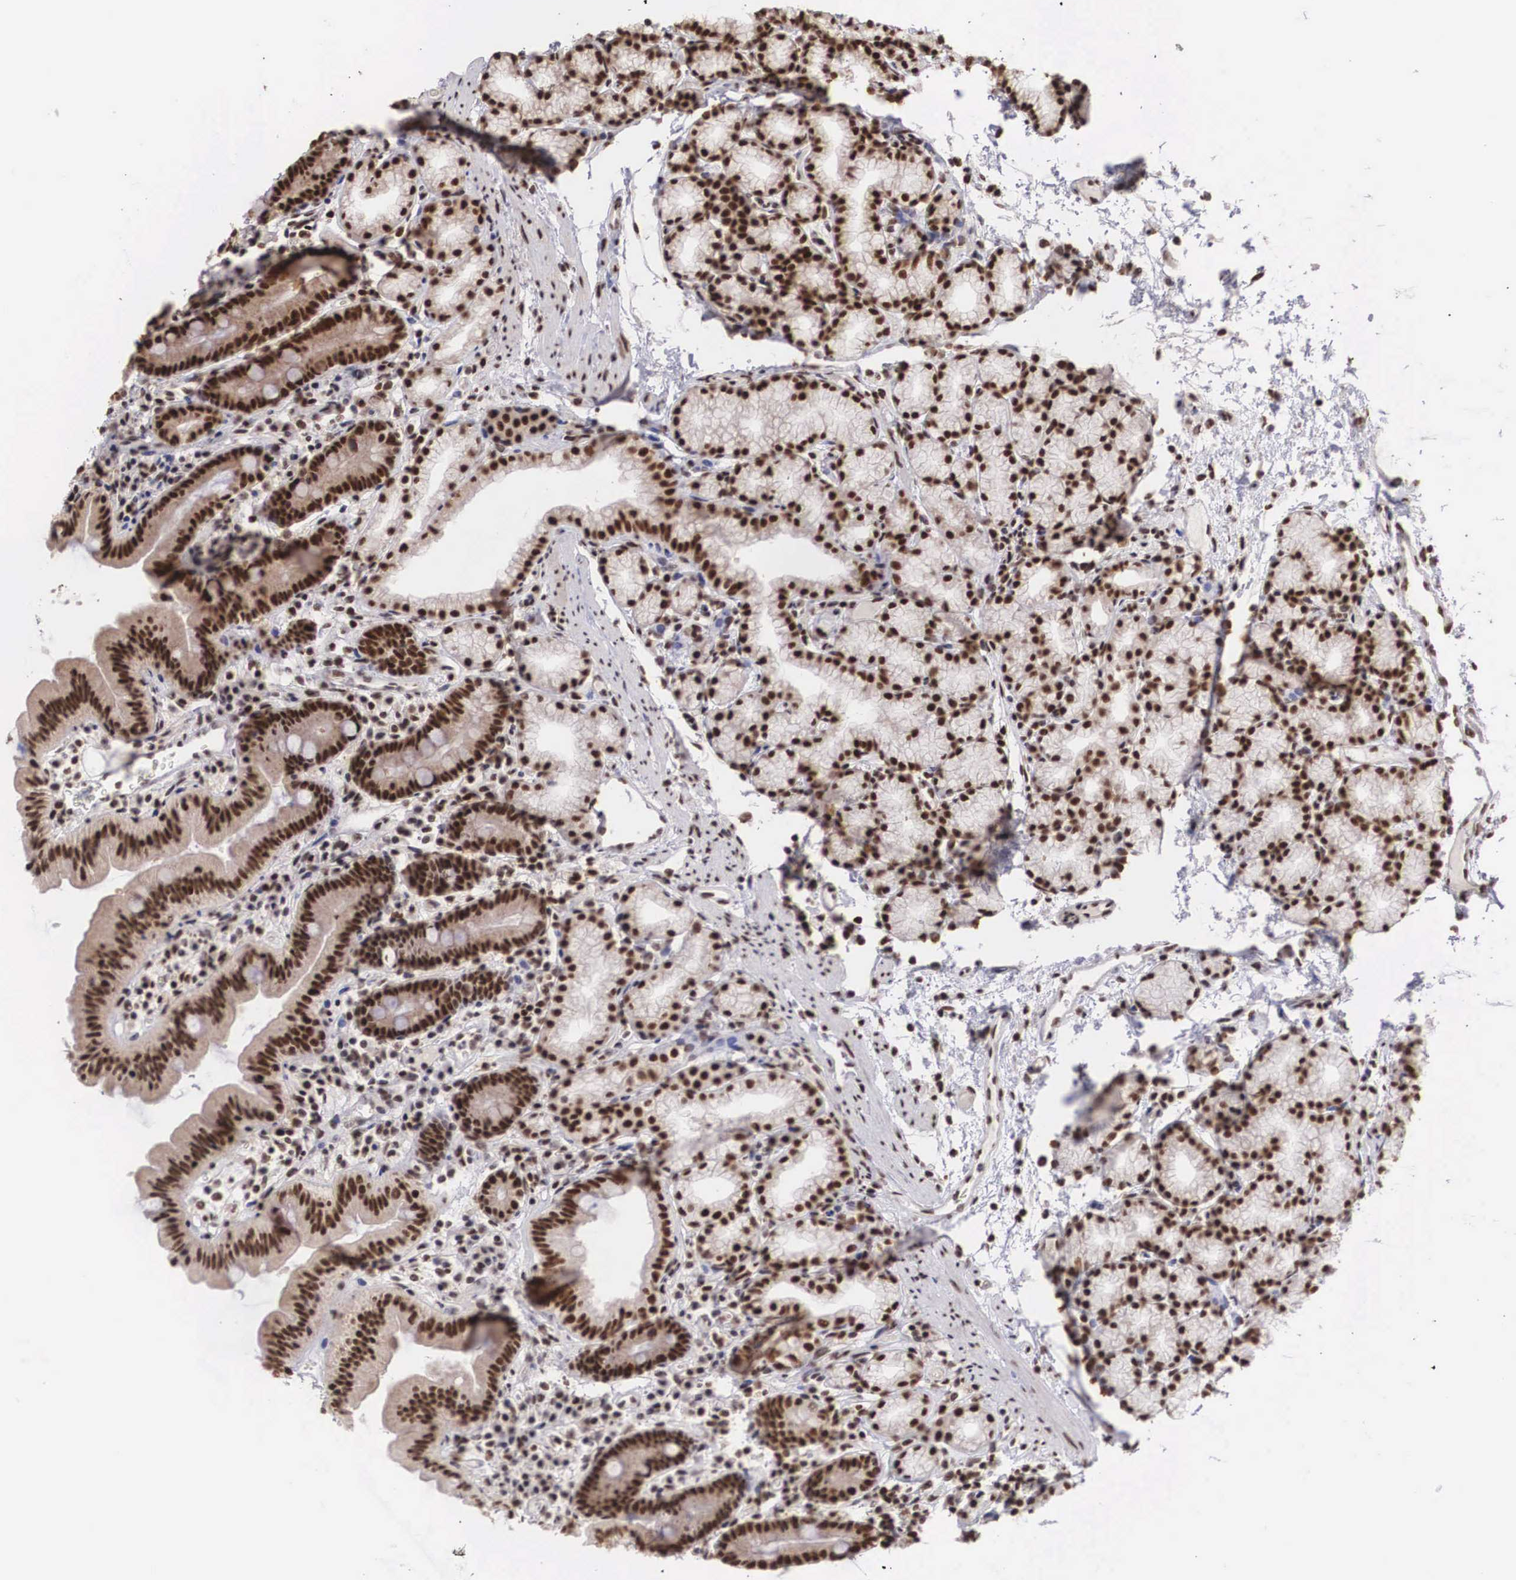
{"staining": {"intensity": "strong", "quantity": ">75%", "location": "nuclear"}, "tissue": "duodenum", "cell_type": "Glandular cells", "image_type": "normal", "snomed": [{"axis": "morphology", "description": "Normal tissue, NOS"}, {"axis": "topography", "description": "Duodenum"}], "caption": "Duodenum stained with immunohistochemistry (IHC) reveals strong nuclear expression in about >75% of glandular cells.", "gene": "HTATSF1", "patient": {"sex": "female", "age": 48}}